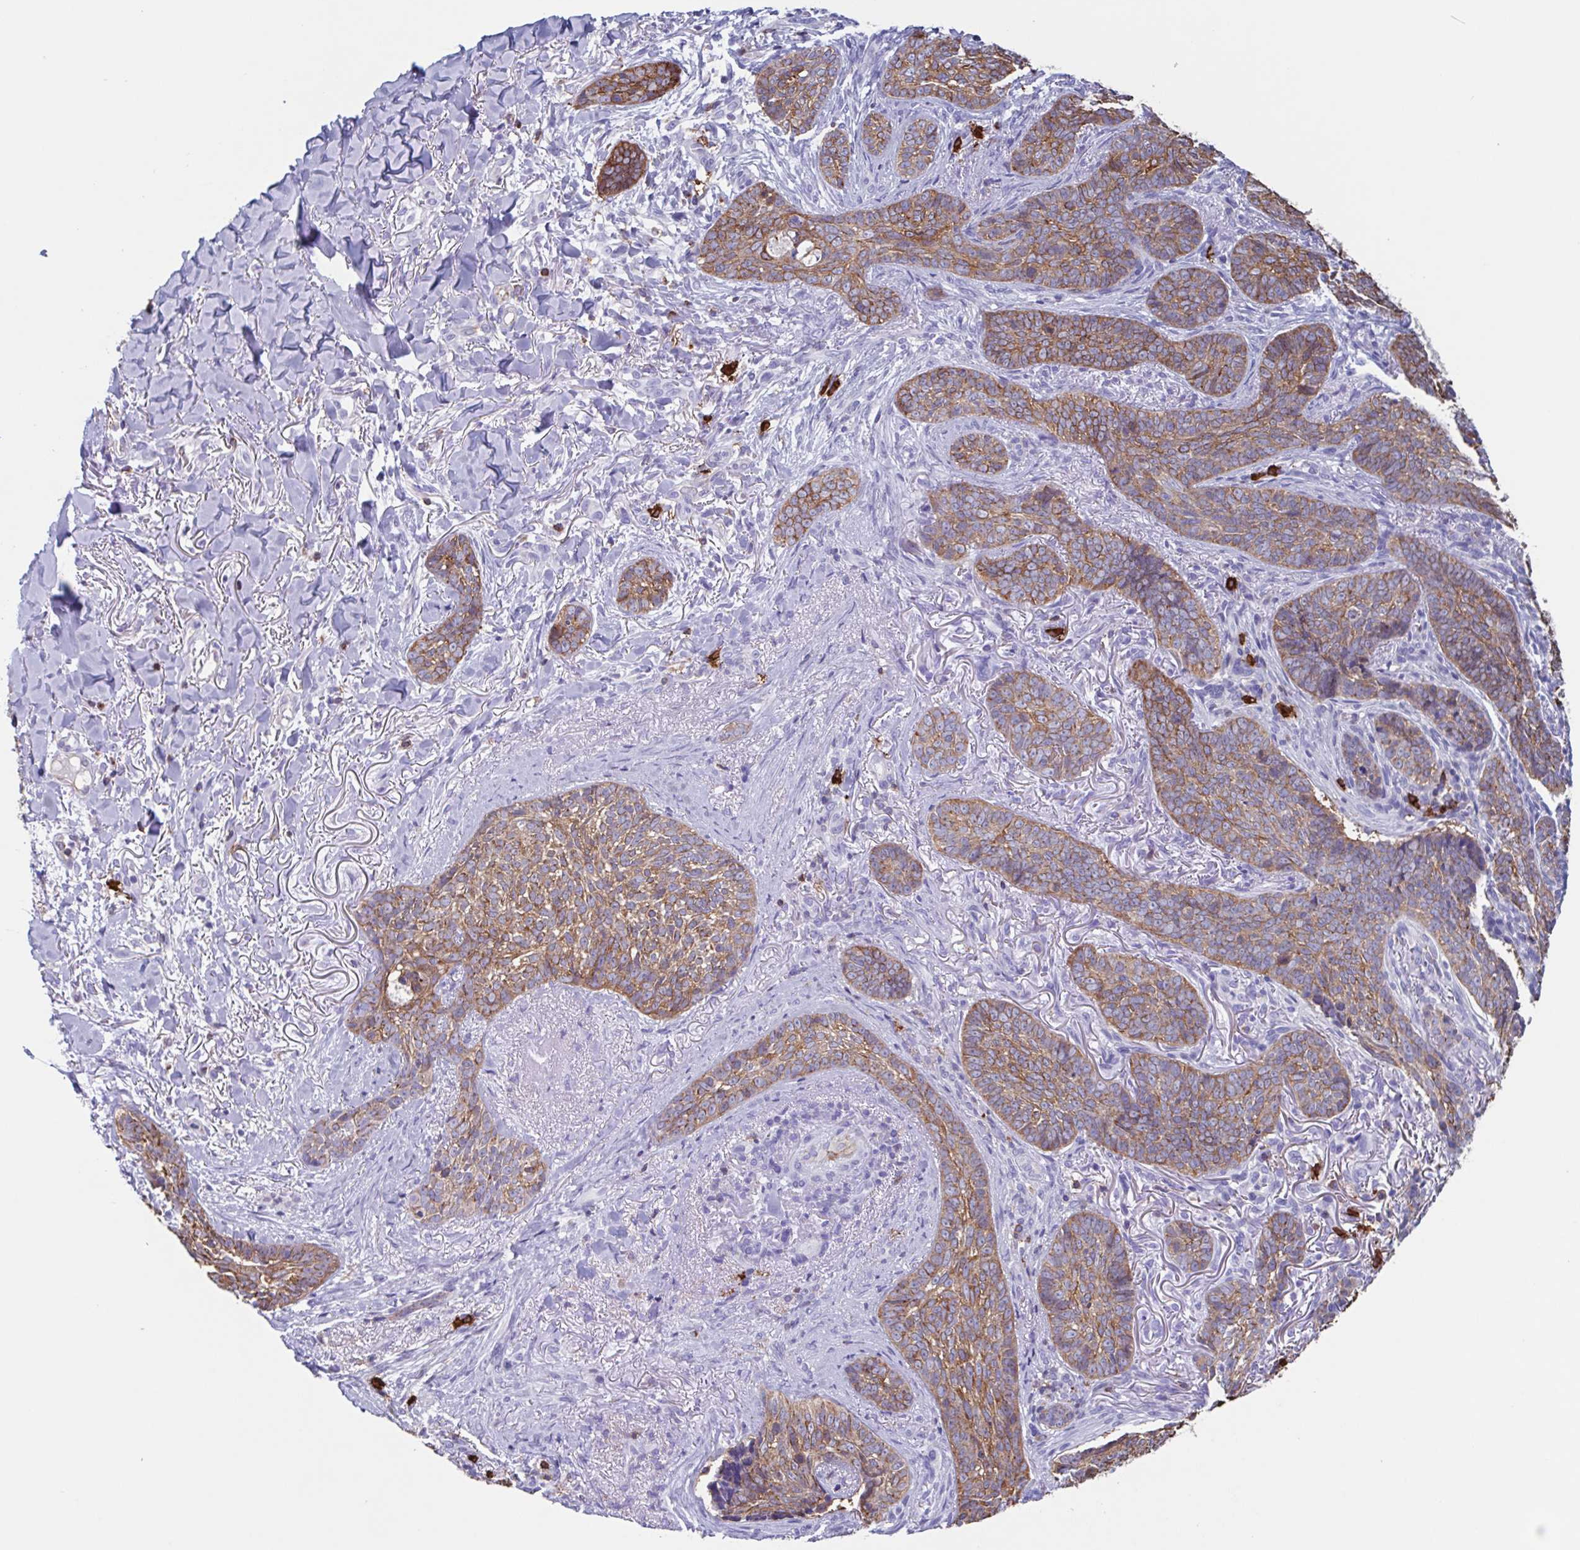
{"staining": {"intensity": "moderate", "quantity": ">75%", "location": "cytoplasmic/membranous"}, "tissue": "skin cancer", "cell_type": "Tumor cells", "image_type": "cancer", "snomed": [{"axis": "morphology", "description": "Basal cell carcinoma"}, {"axis": "topography", "description": "Skin"}, {"axis": "topography", "description": "Skin of face"}], "caption": "Brown immunohistochemical staining in skin cancer exhibits moderate cytoplasmic/membranous positivity in approximately >75% of tumor cells. (DAB IHC with brightfield microscopy, high magnification).", "gene": "TPD52", "patient": {"sex": "male", "age": 88}}